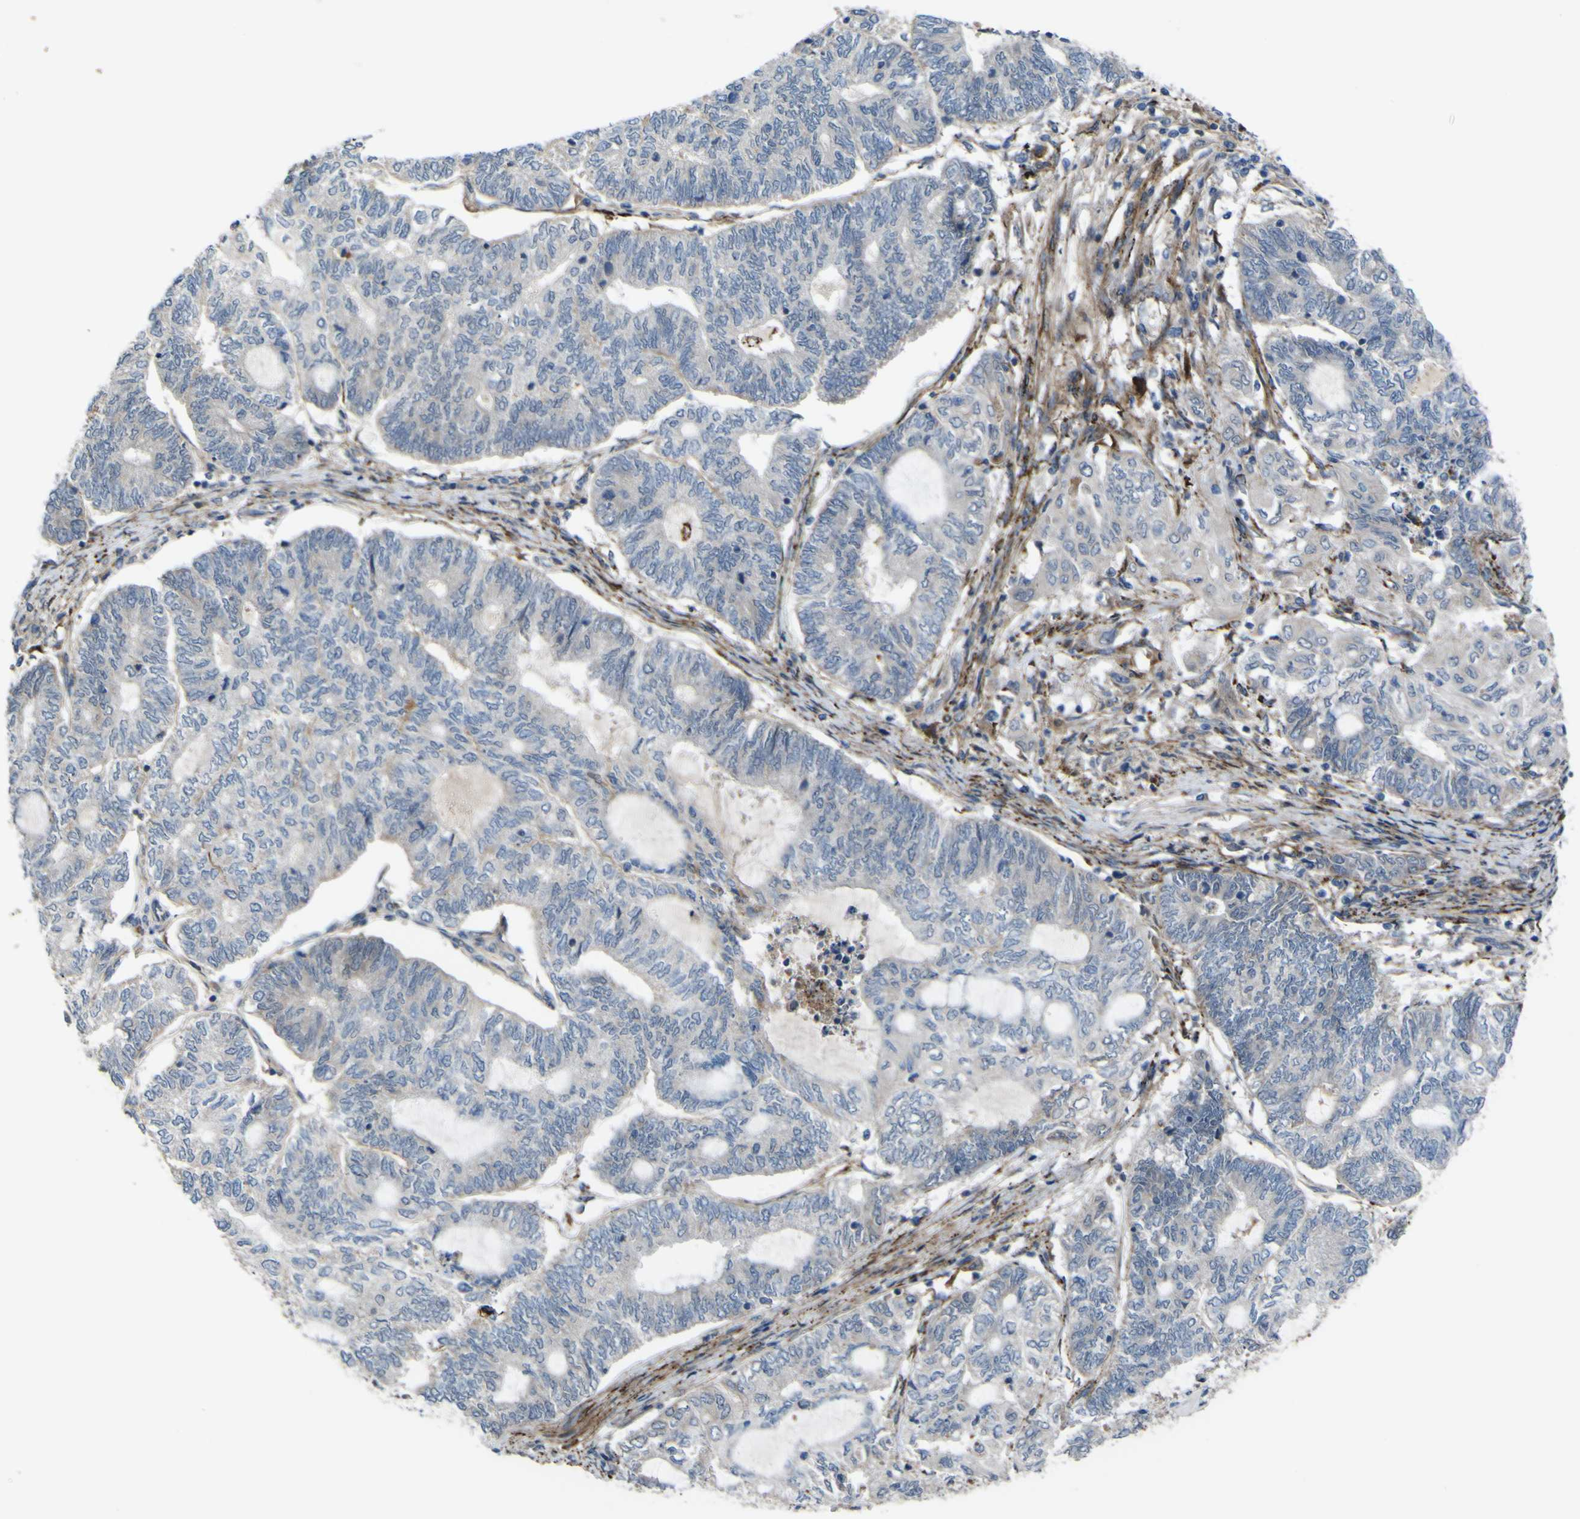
{"staining": {"intensity": "negative", "quantity": "none", "location": "none"}, "tissue": "endometrial cancer", "cell_type": "Tumor cells", "image_type": "cancer", "snomed": [{"axis": "morphology", "description": "Adenocarcinoma, NOS"}, {"axis": "topography", "description": "Uterus"}, {"axis": "topography", "description": "Endometrium"}], "caption": "High power microscopy histopathology image of an immunohistochemistry photomicrograph of endometrial cancer, revealing no significant positivity in tumor cells.", "gene": "GPLD1", "patient": {"sex": "female", "age": 70}}